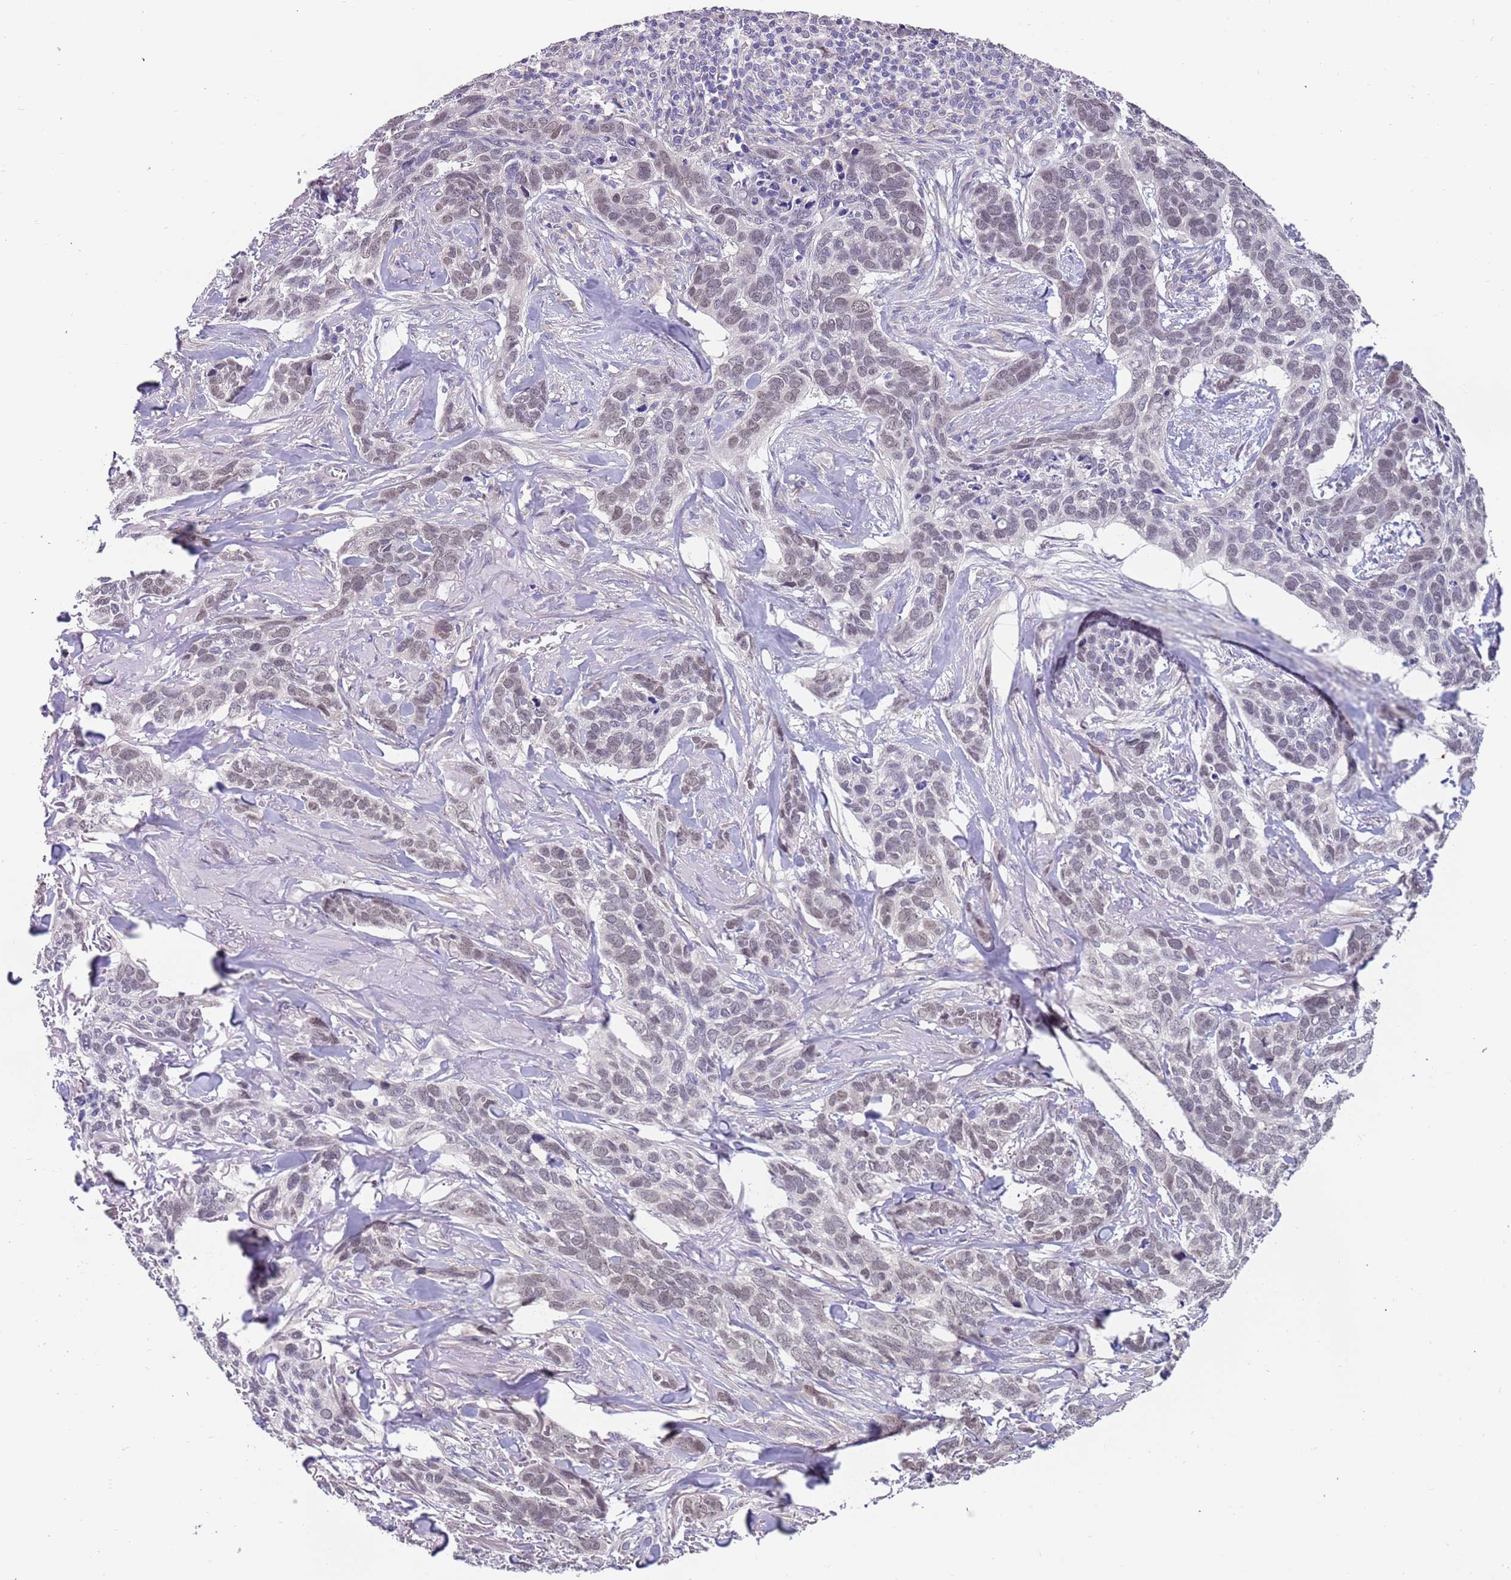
{"staining": {"intensity": "weak", "quantity": "<25%", "location": "nuclear"}, "tissue": "skin cancer", "cell_type": "Tumor cells", "image_type": "cancer", "snomed": [{"axis": "morphology", "description": "Basal cell carcinoma"}, {"axis": "topography", "description": "Skin"}], "caption": "Immunohistochemistry of skin cancer (basal cell carcinoma) reveals no staining in tumor cells. (DAB (3,3'-diaminobenzidine) IHC visualized using brightfield microscopy, high magnification).", "gene": "ZNF746", "patient": {"sex": "male", "age": 86}}